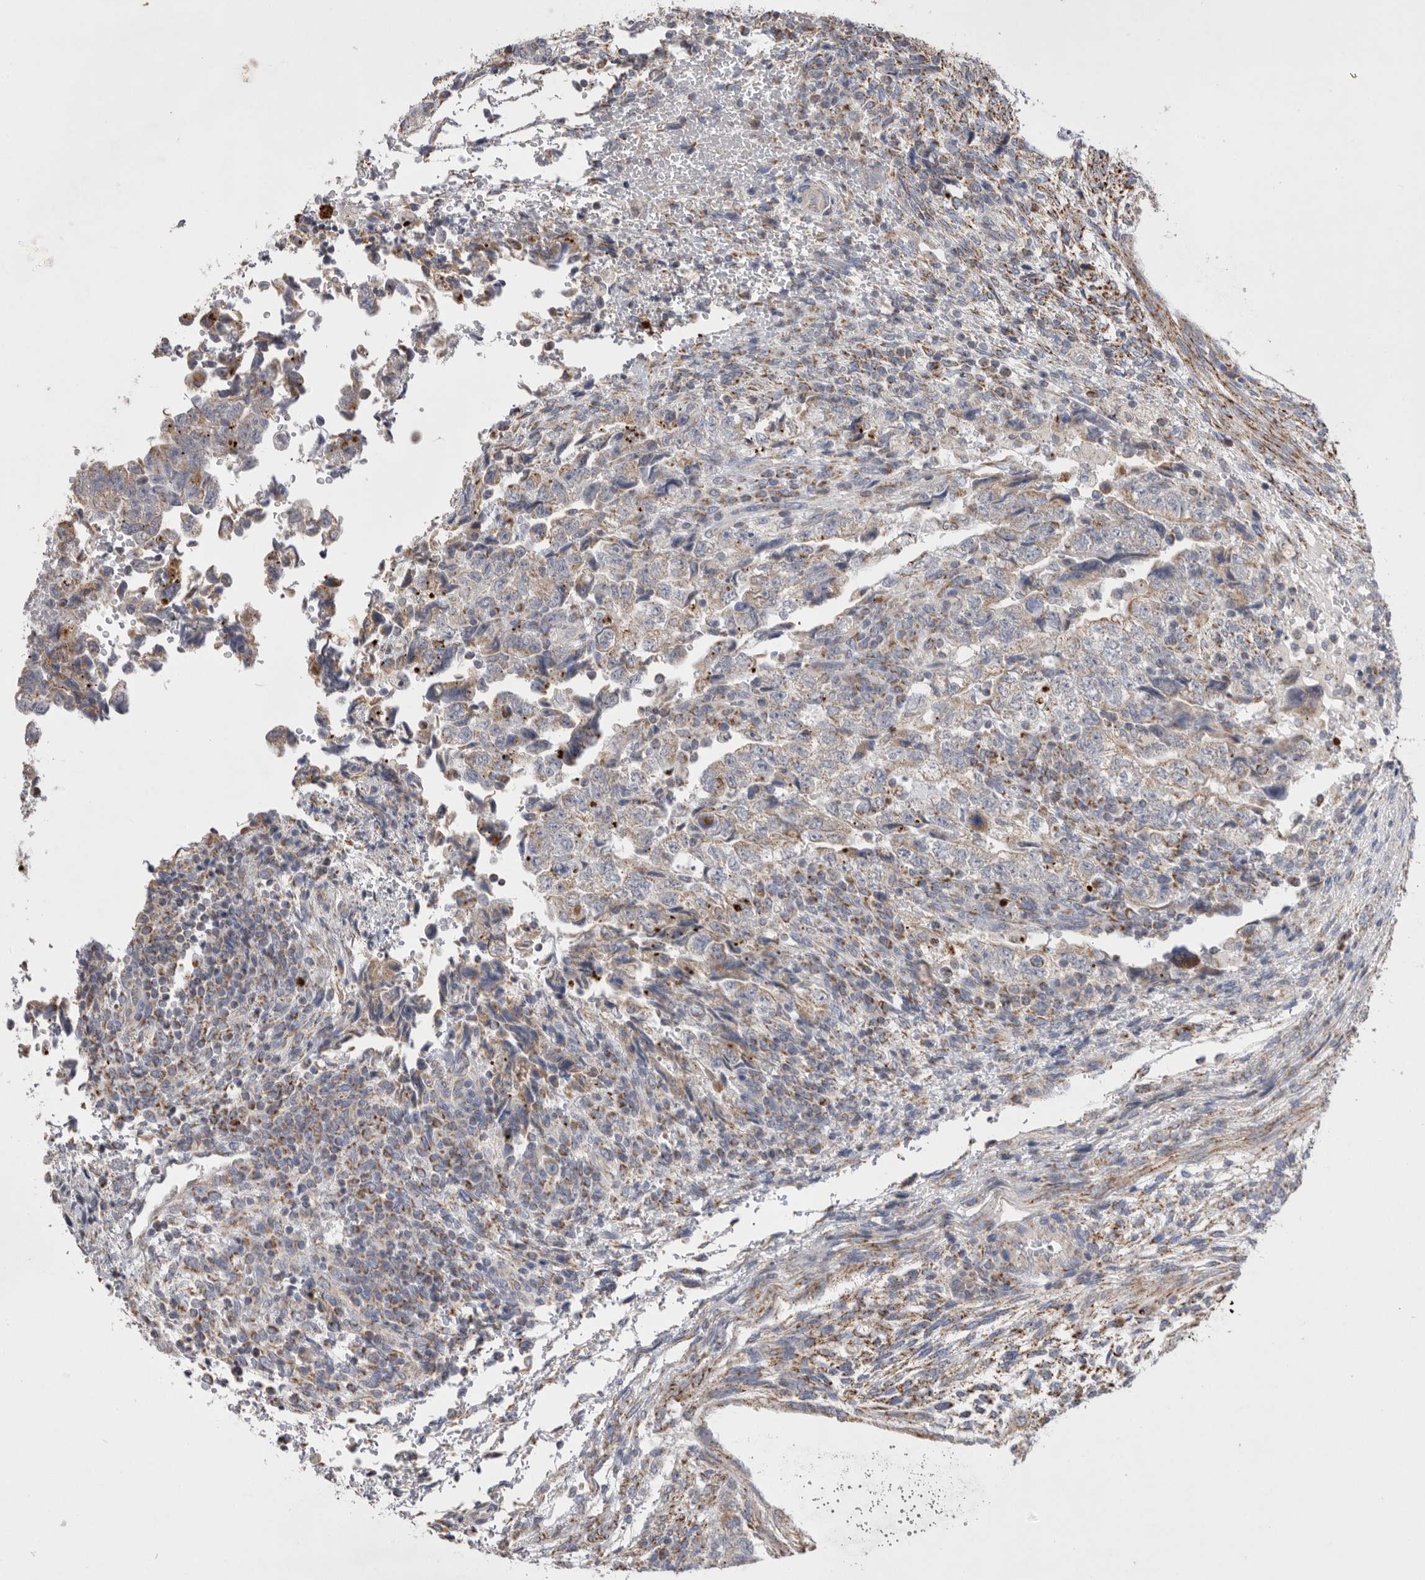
{"staining": {"intensity": "weak", "quantity": "<25%", "location": "cytoplasmic/membranous"}, "tissue": "testis cancer", "cell_type": "Tumor cells", "image_type": "cancer", "snomed": [{"axis": "morphology", "description": "Normal tissue, NOS"}, {"axis": "morphology", "description": "Carcinoma, Embryonal, NOS"}, {"axis": "topography", "description": "Testis"}], "caption": "DAB immunohistochemical staining of human embryonal carcinoma (testis) reveals no significant positivity in tumor cells. (Stains: DAB (3,3'-diaminobenzidine) immunohistochemistry with hematoxylin counter stain, Microscopy: brightfield microscopy at high magnification).", "gene": "VDAC3", "patient": {"sex": "male", "age": 36}}